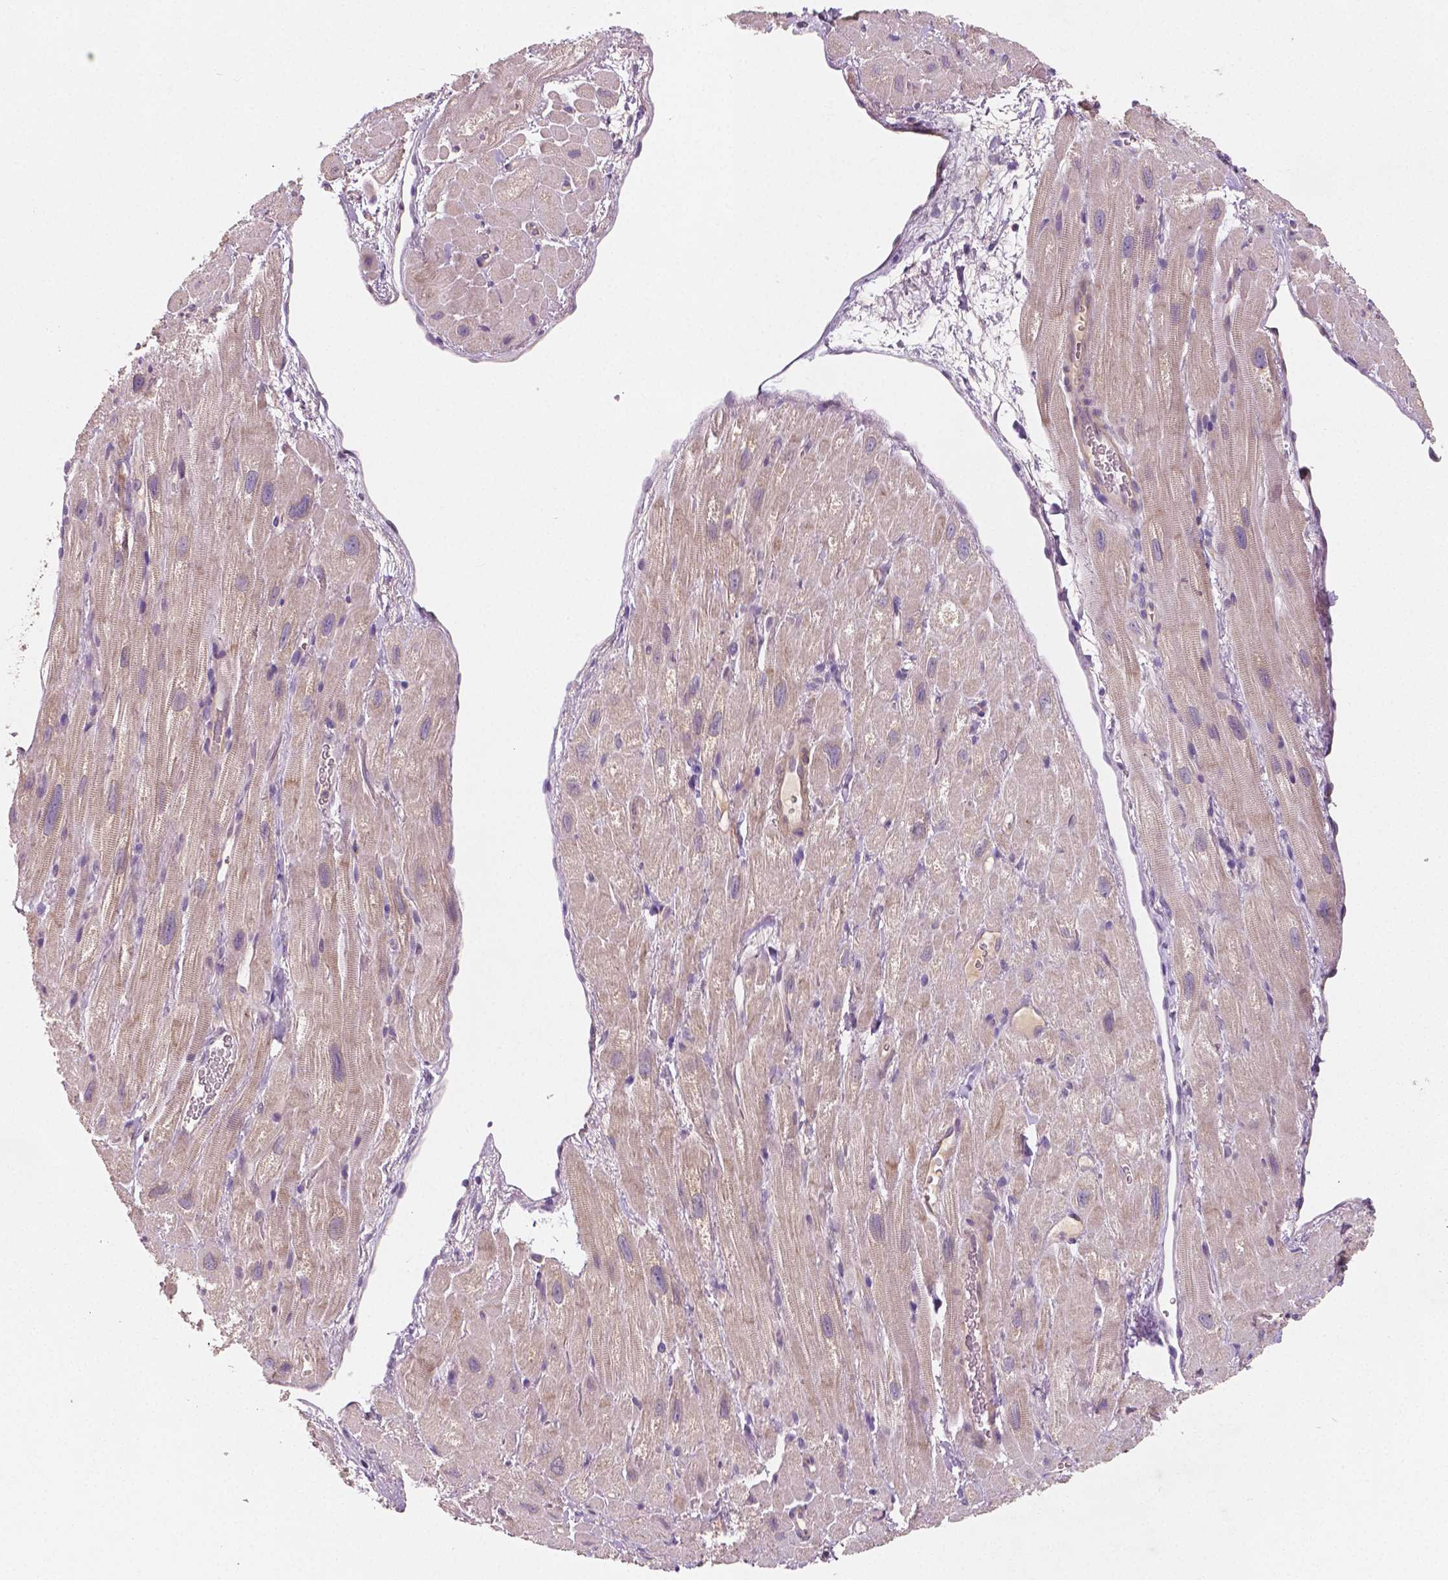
{"staining": {"intensity": "weak", "quantity": "25%-75%", "location": "cytoplasmic/membranous"}, "tissue": "heart muscle", "cell_type": "Cardiomyocytes", "image_type": "normal", "snomed": [{"axis": "morphology", "description": "Normal tissue, NOS"}, {"axis": "topography", "description": "Heart"}], "caption": "Immunohistochemistry histopathology image of benign heart muscle: human heart muscle stained using IHC demonstrates low levels of weak protein expression localized specifically in the cytoplasmic/membranous of cardiomyocytes, appearing as a cytoplasmic/membranous brown color.", "gene": "LSM14B", "patient": {"sex": "female", "age": 62}}